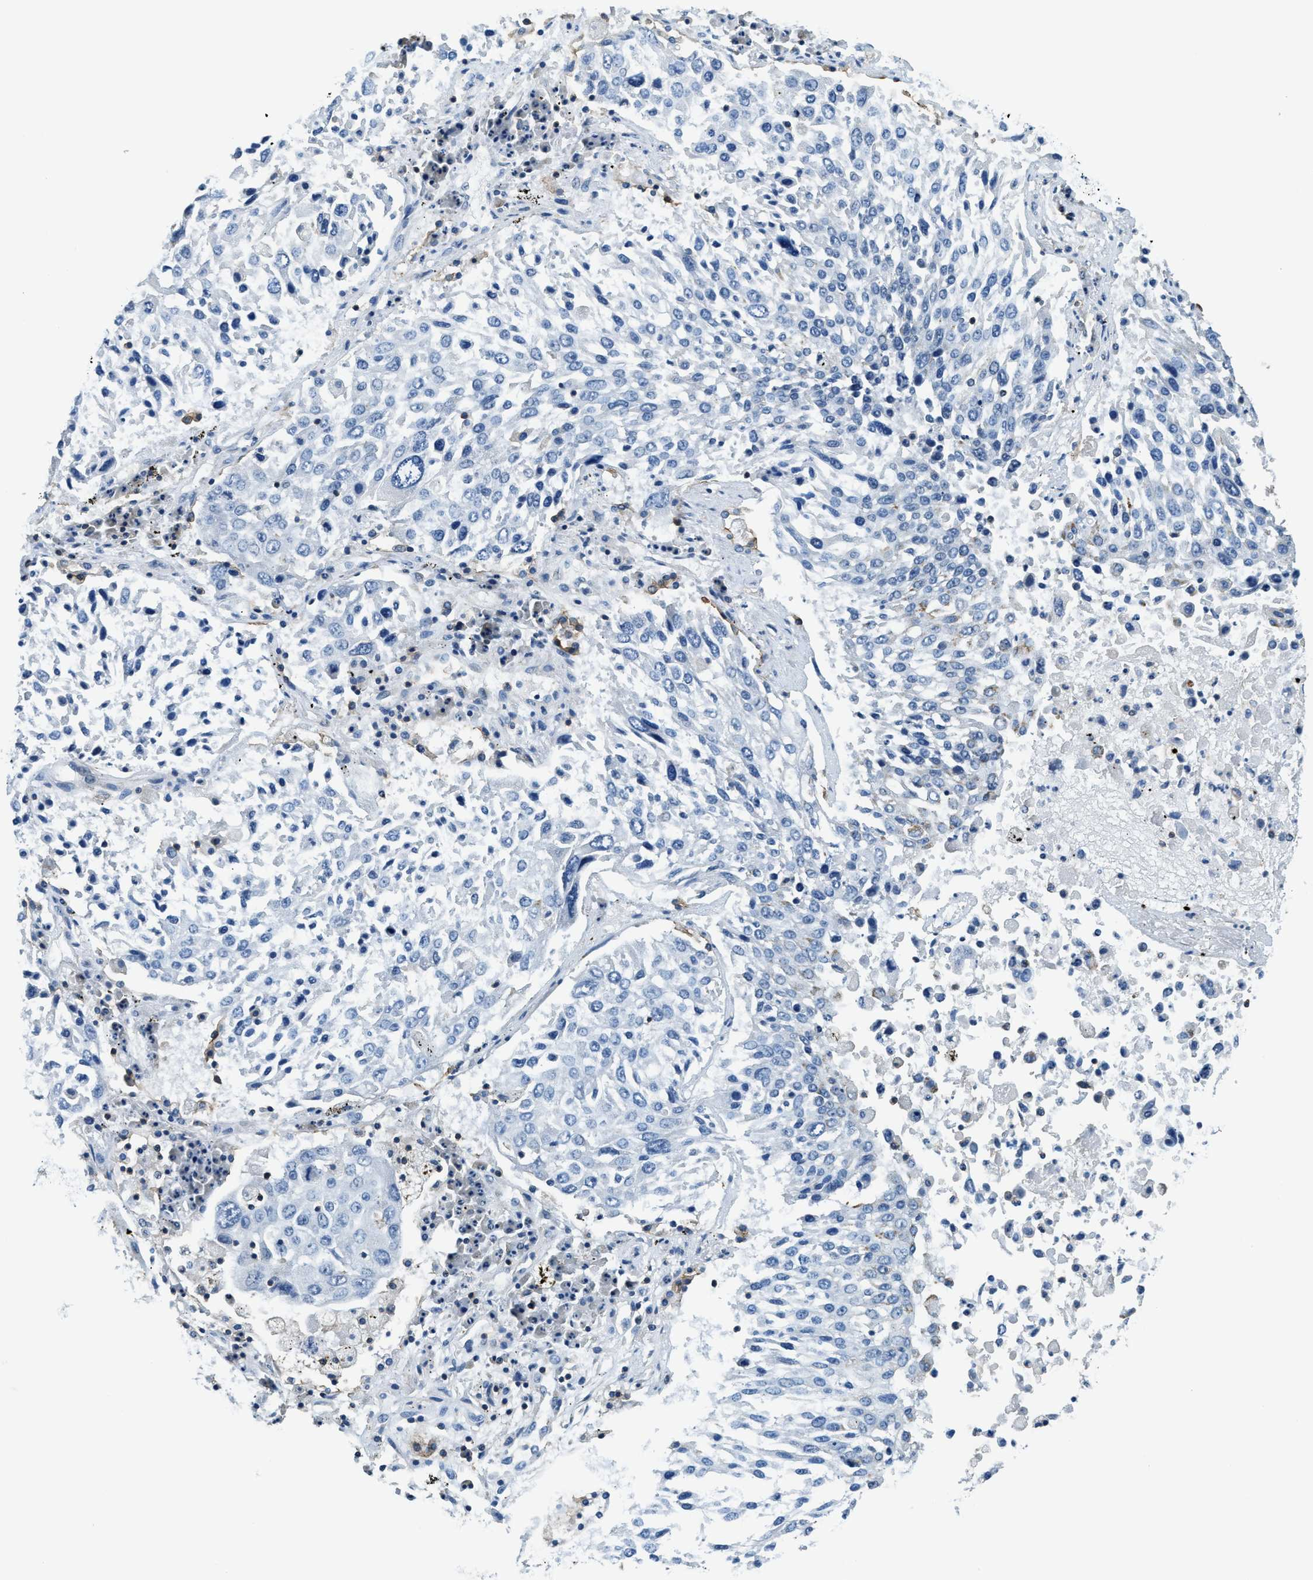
{"staining": {"intensity": "negative", "quantity": "none", "location": "none"}, "tissue": "lung cancer", "cell_type": "Tumor cells", "image_type": "cancer", "snomed": [{"axis": "morphology", "description": "Squamous cell carcinoma, NOS"}, {"axis": "topography", "description": "Lung"}], "caption": "An IHC histopathology image of squamous cell carcinoma (lung) is shown. There is no staining in tumor cells of squamous cell carcinoma (lung).", "gene": "MYO1G", "patient": {"sex": "male", "age": 65}}